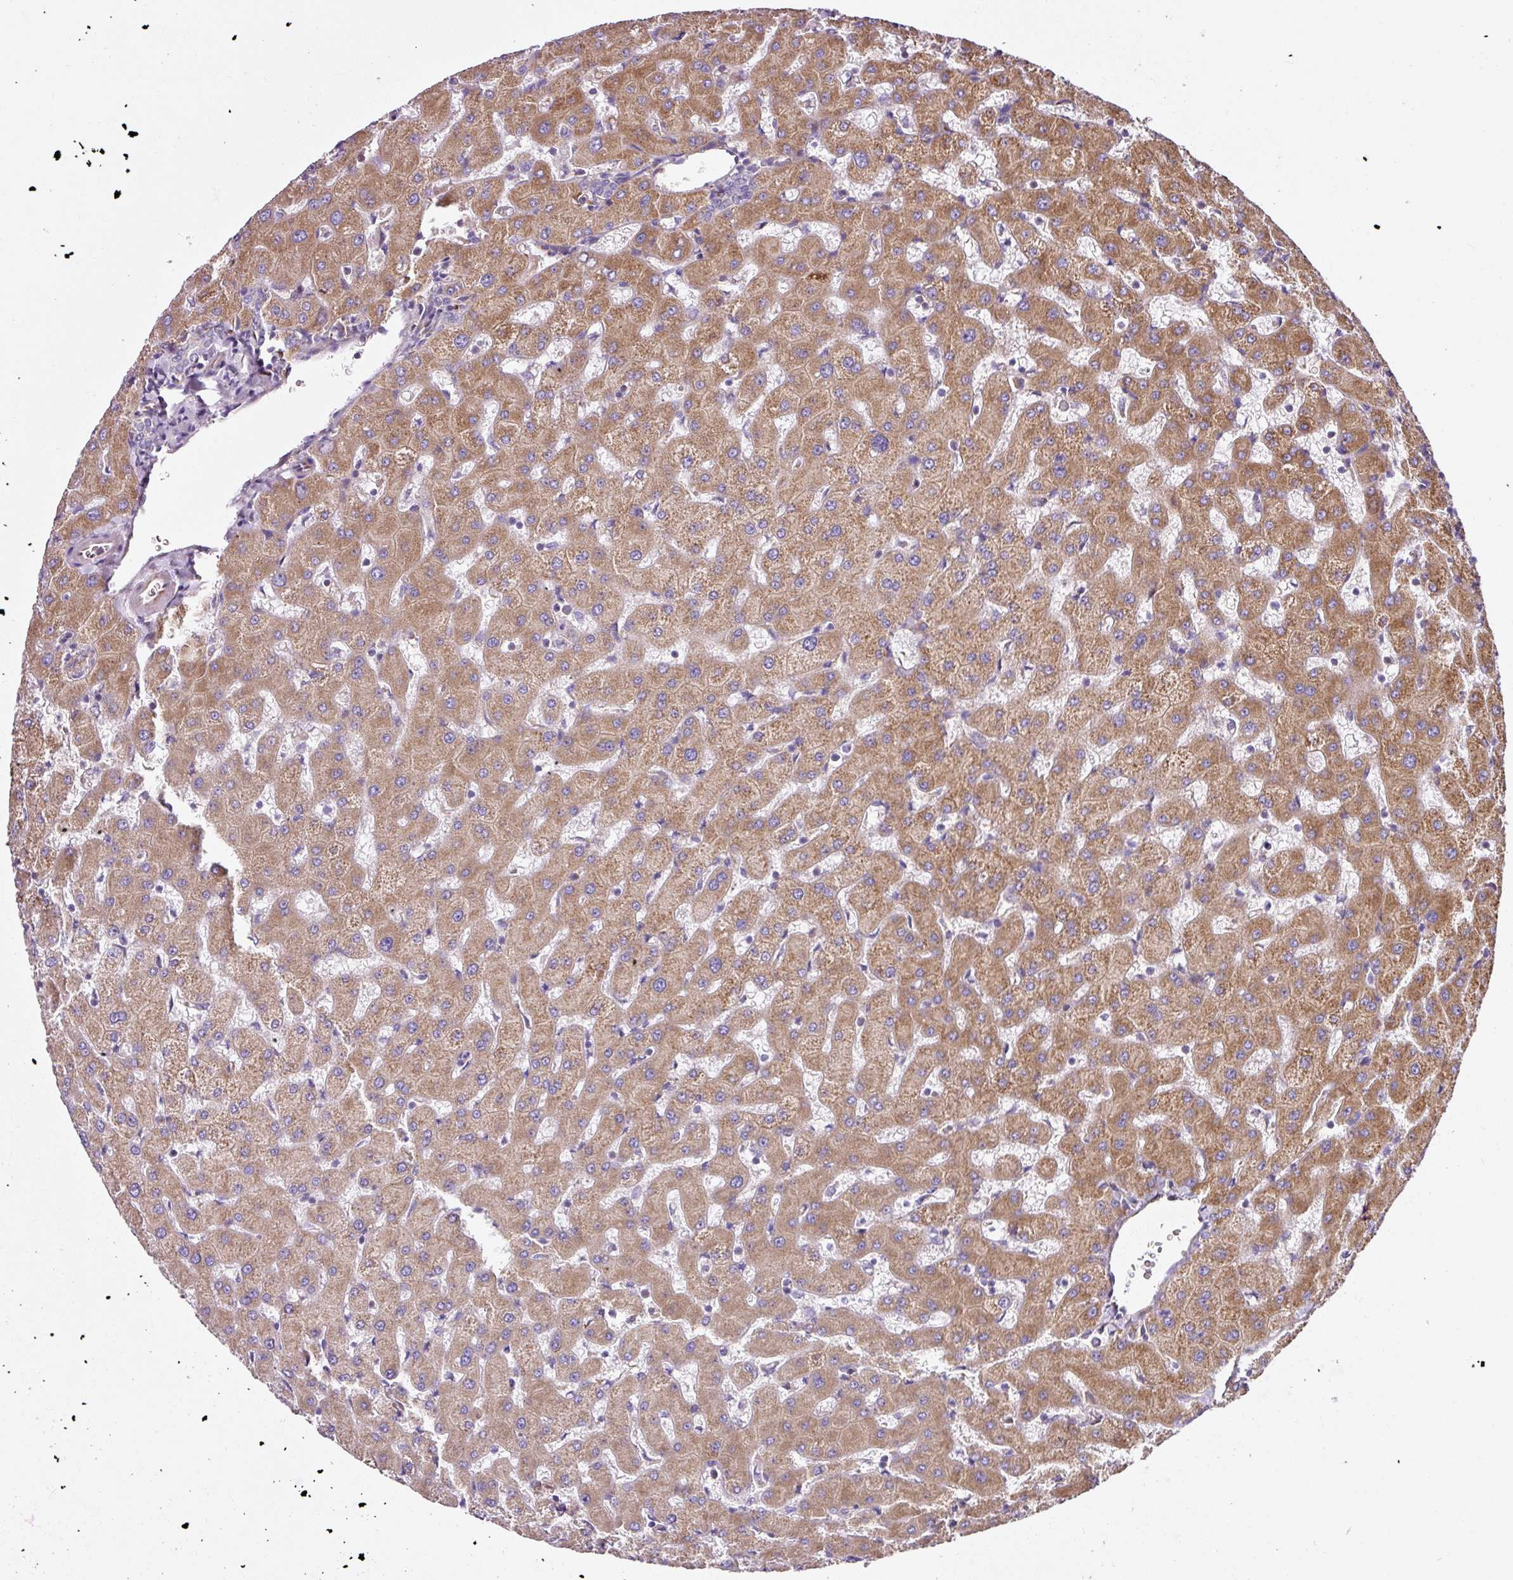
{"staining": {"intensity": "moderate", "quantity": "<25%", "location": "cytoplasmic/membranous"}, "tissue": "liver", "cell_type": "Cholangiocytes", "image_type": "normal", "snomed": [{"axis": "morphology", "description": "Normal tissue, NOS"}, {"axis": "topography", "description": "Liver"}], "caption": "An immunohistochemistry (IHC) image of benign tissue is shown. Protein staining in brown shows moderate cytoplasmic/membranous positivity in liver within cholangiocytes.", "gene": "RPL10A", "patient": {"sex": "female", "age": 63}}